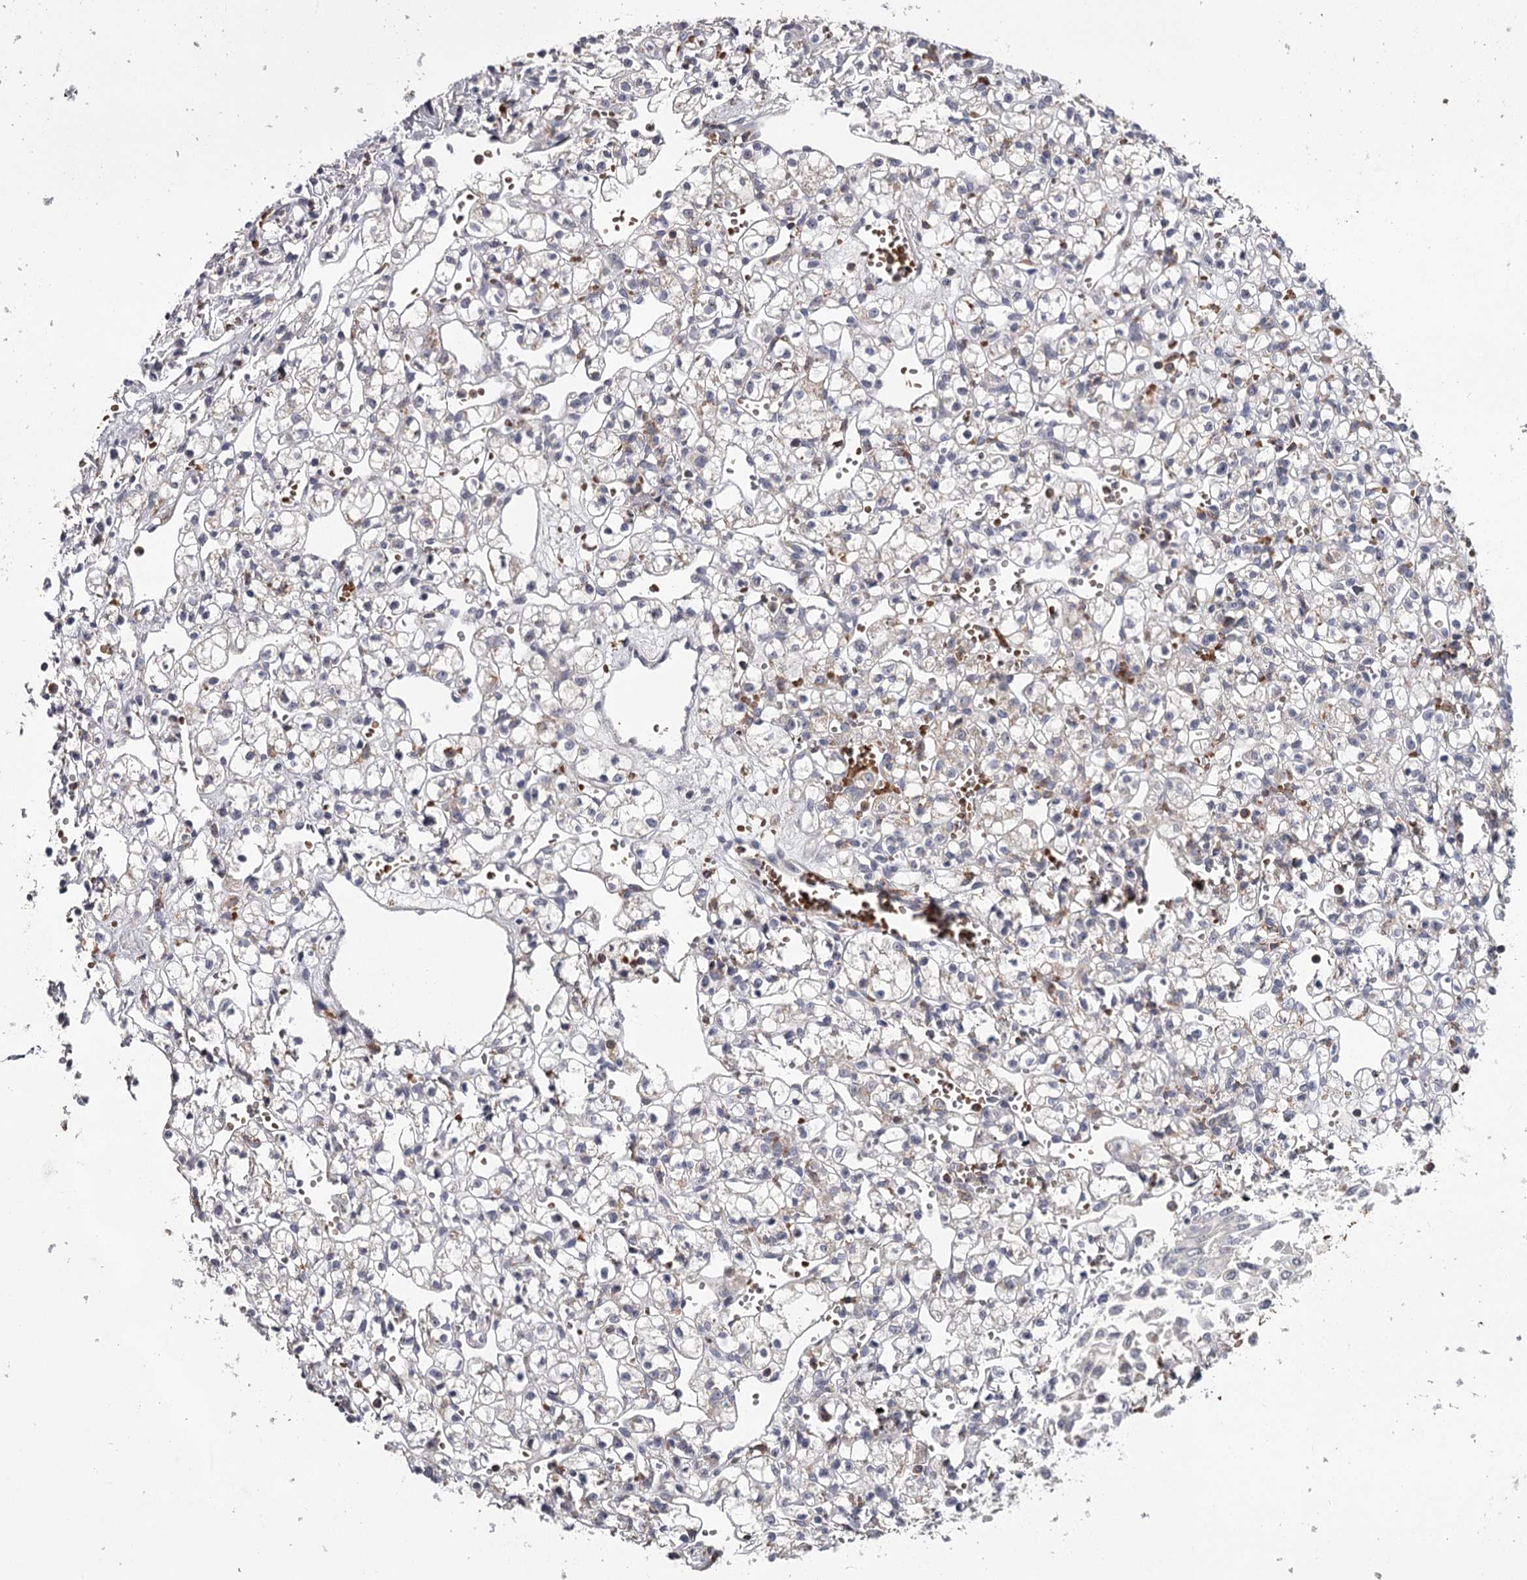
{"staining": {"intensity": "negative", "quantity": "none", "location": "none"}, "tissue": "renal cancer", "cell_type": "Tumor cells", "image_type": "cancer", "snomed": [{"axis": "morphology", "description": "Adenocarcinoma, NOS"}, {"axis": "topography", "description": "Kidney"}], "caption": "This photomicrograph is of renal cancer (adenocarcinoma) stained with IHC to label a protein in brown with the nuclei are counter-stained blue. There is no staining in tumor cells.", "gene": "RASSF6", "patient": {"sex": "female", "age": 59}}